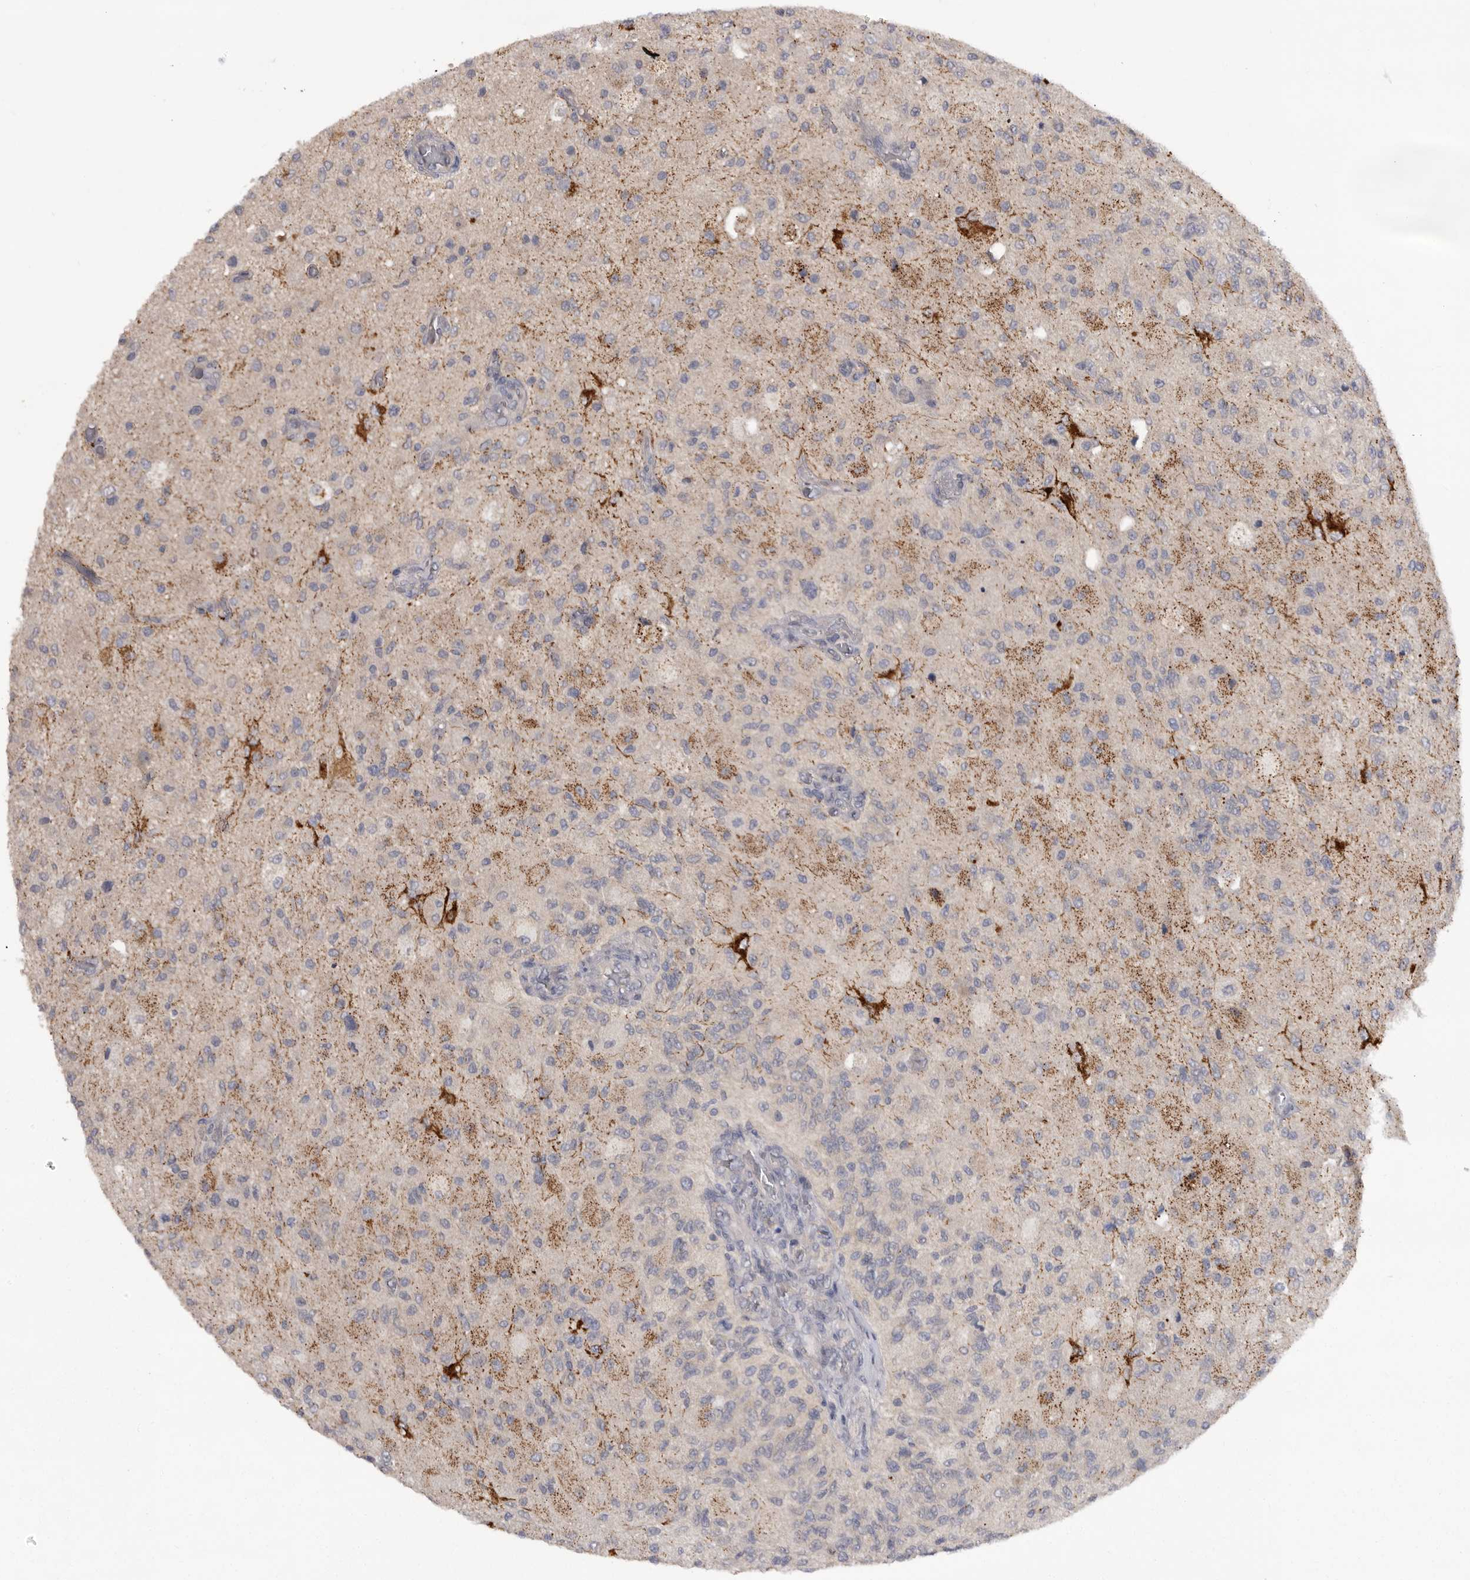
{"staining": {"intensity": "negative", "quantity": "none", "location": "none"}, "tissue": "glioma", "cell_type": "Tumor cells", "image_type": "cancer", "snomed": [{"axis": "morphology", "description": "Normal tissue, NOS"}, {"axis": "morphology", "description": "Glioma, malignant, High grade"}, {"axis": "topography", "description": "Cerebral cortex"}], "caption": "Tumor cells show no significant positivity in malignant high-grade glioma.", "gene": "DHDDS", "patient": {"sex": "male", "age": 77}}